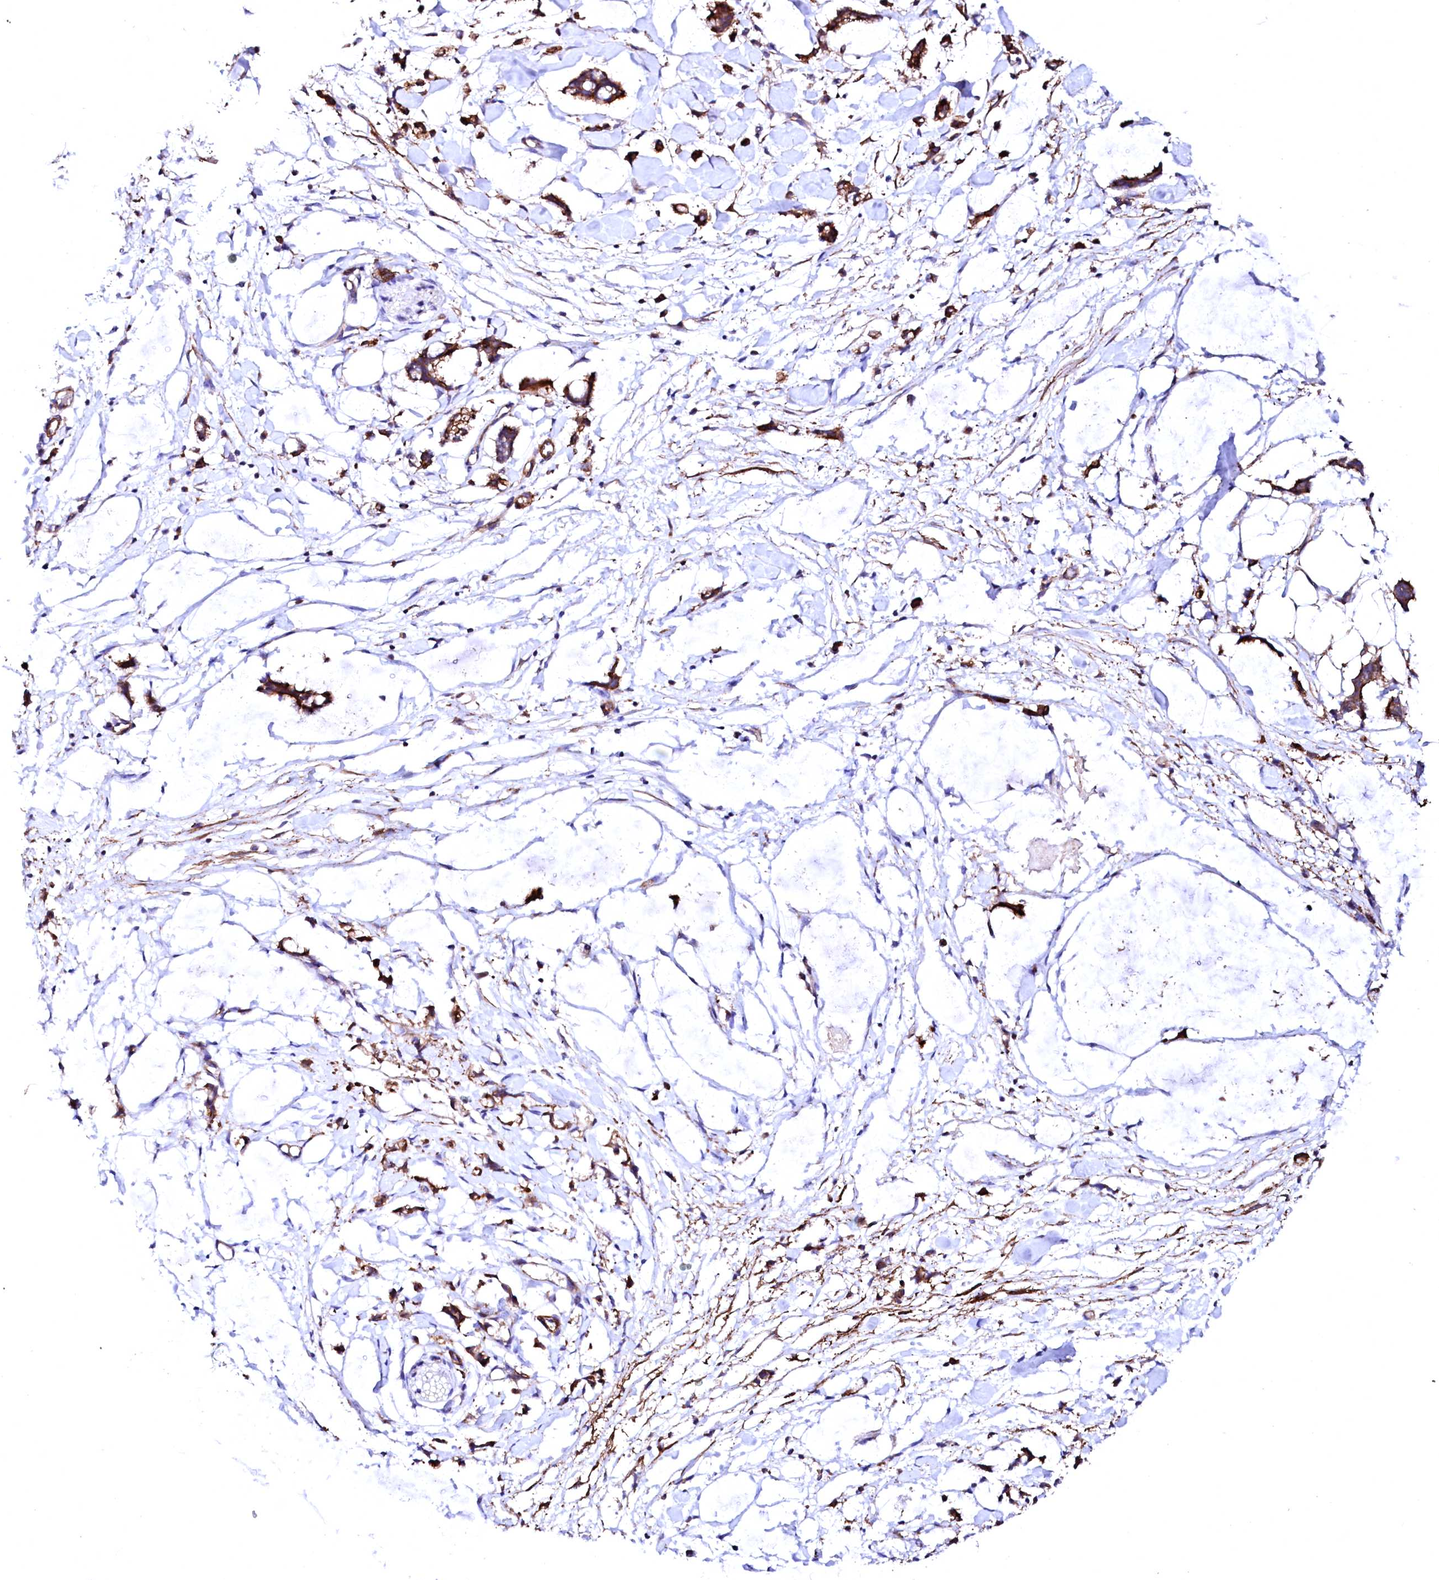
{"staining": {"intensity": "weak", "quantity": ">75%", "location": "cytoplasmic/membranous"}, "tissue": "adipose tissue", "cell_type": "Adipocytes", "image_type": "normal", "snomed": [{"axis": "morphology", "description": "Normal tissue, NOS"}, {"axis": "morphology", "description": "Adenocarcinoma, NOS"}, {"axis": "topography", "description": "Colon"}, {"axis": "topography", "description": "Peripheral nerve tissue"}], "caption": "Approximately >75% of adipocytes in benign adipose tissue show weak cytoplasmic/membranous protein expression as visualized by brown immunohistochemical staining.", "gene": "GPR176", "patient": {"sex": "male", "age": 14}}